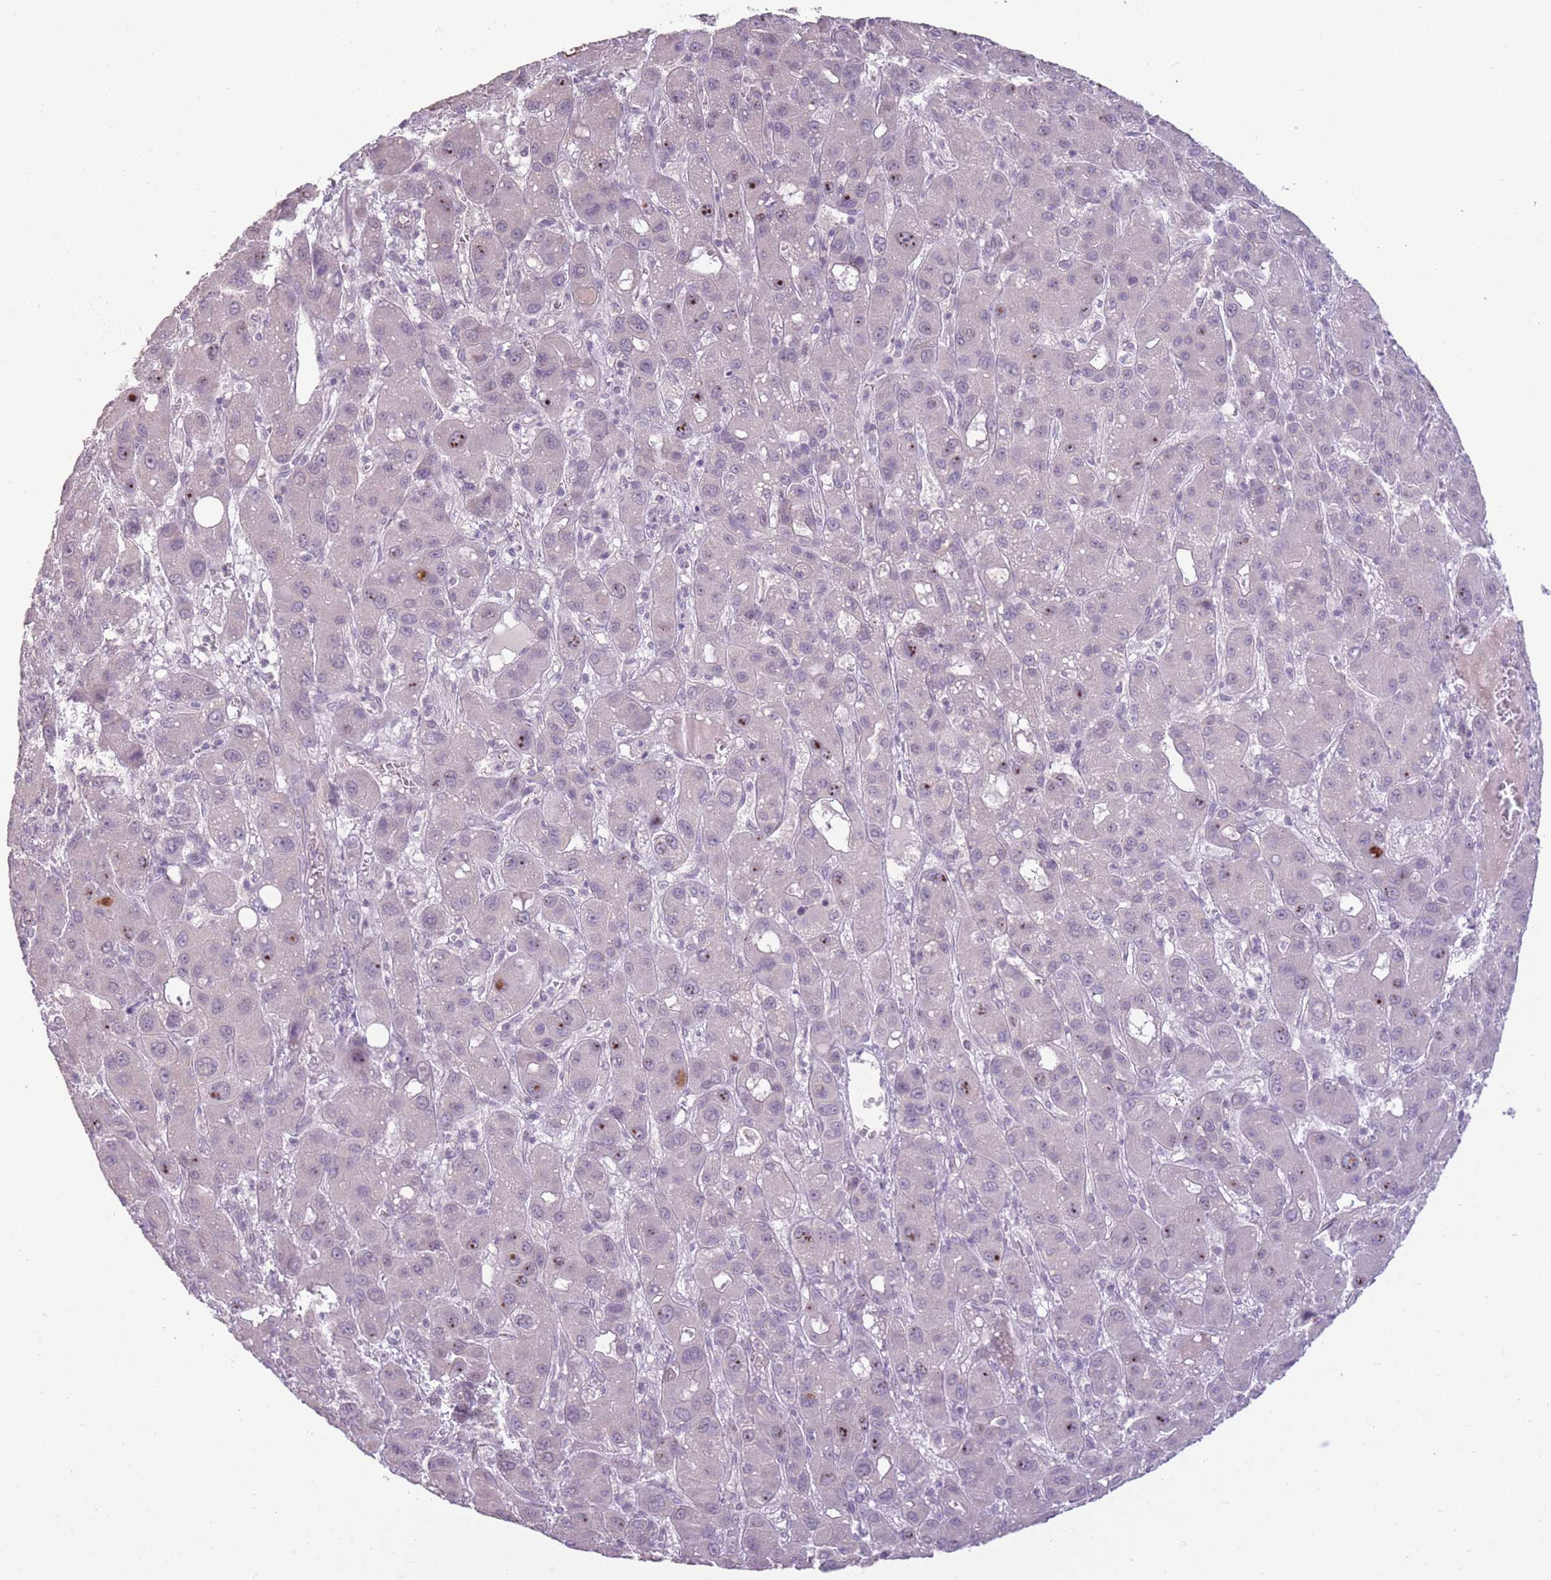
{"staining": {"intensity": "moderate", "quantity": "<25%", "location": "cytoplasmic/membranous,nuclear"}, "tissue": "liver cancer", "cell_type": "Tumor cells", "image_type": "cancer", "snomed": [{"axis": "morphology", "description": "Carcinoma, Hepatocellular, NOS"}, {"axis": "topography", "description": "Liver"}], "caption": "DAB immunohistochemical staining of human liver hepatocellular carcinoma displays moderate cytoplasmic/membranous and nuclear protein expression in approximately <25% of tumor cells.", "gene": "ZBTB24", "patient": {"sex": "male", "age": 55}}